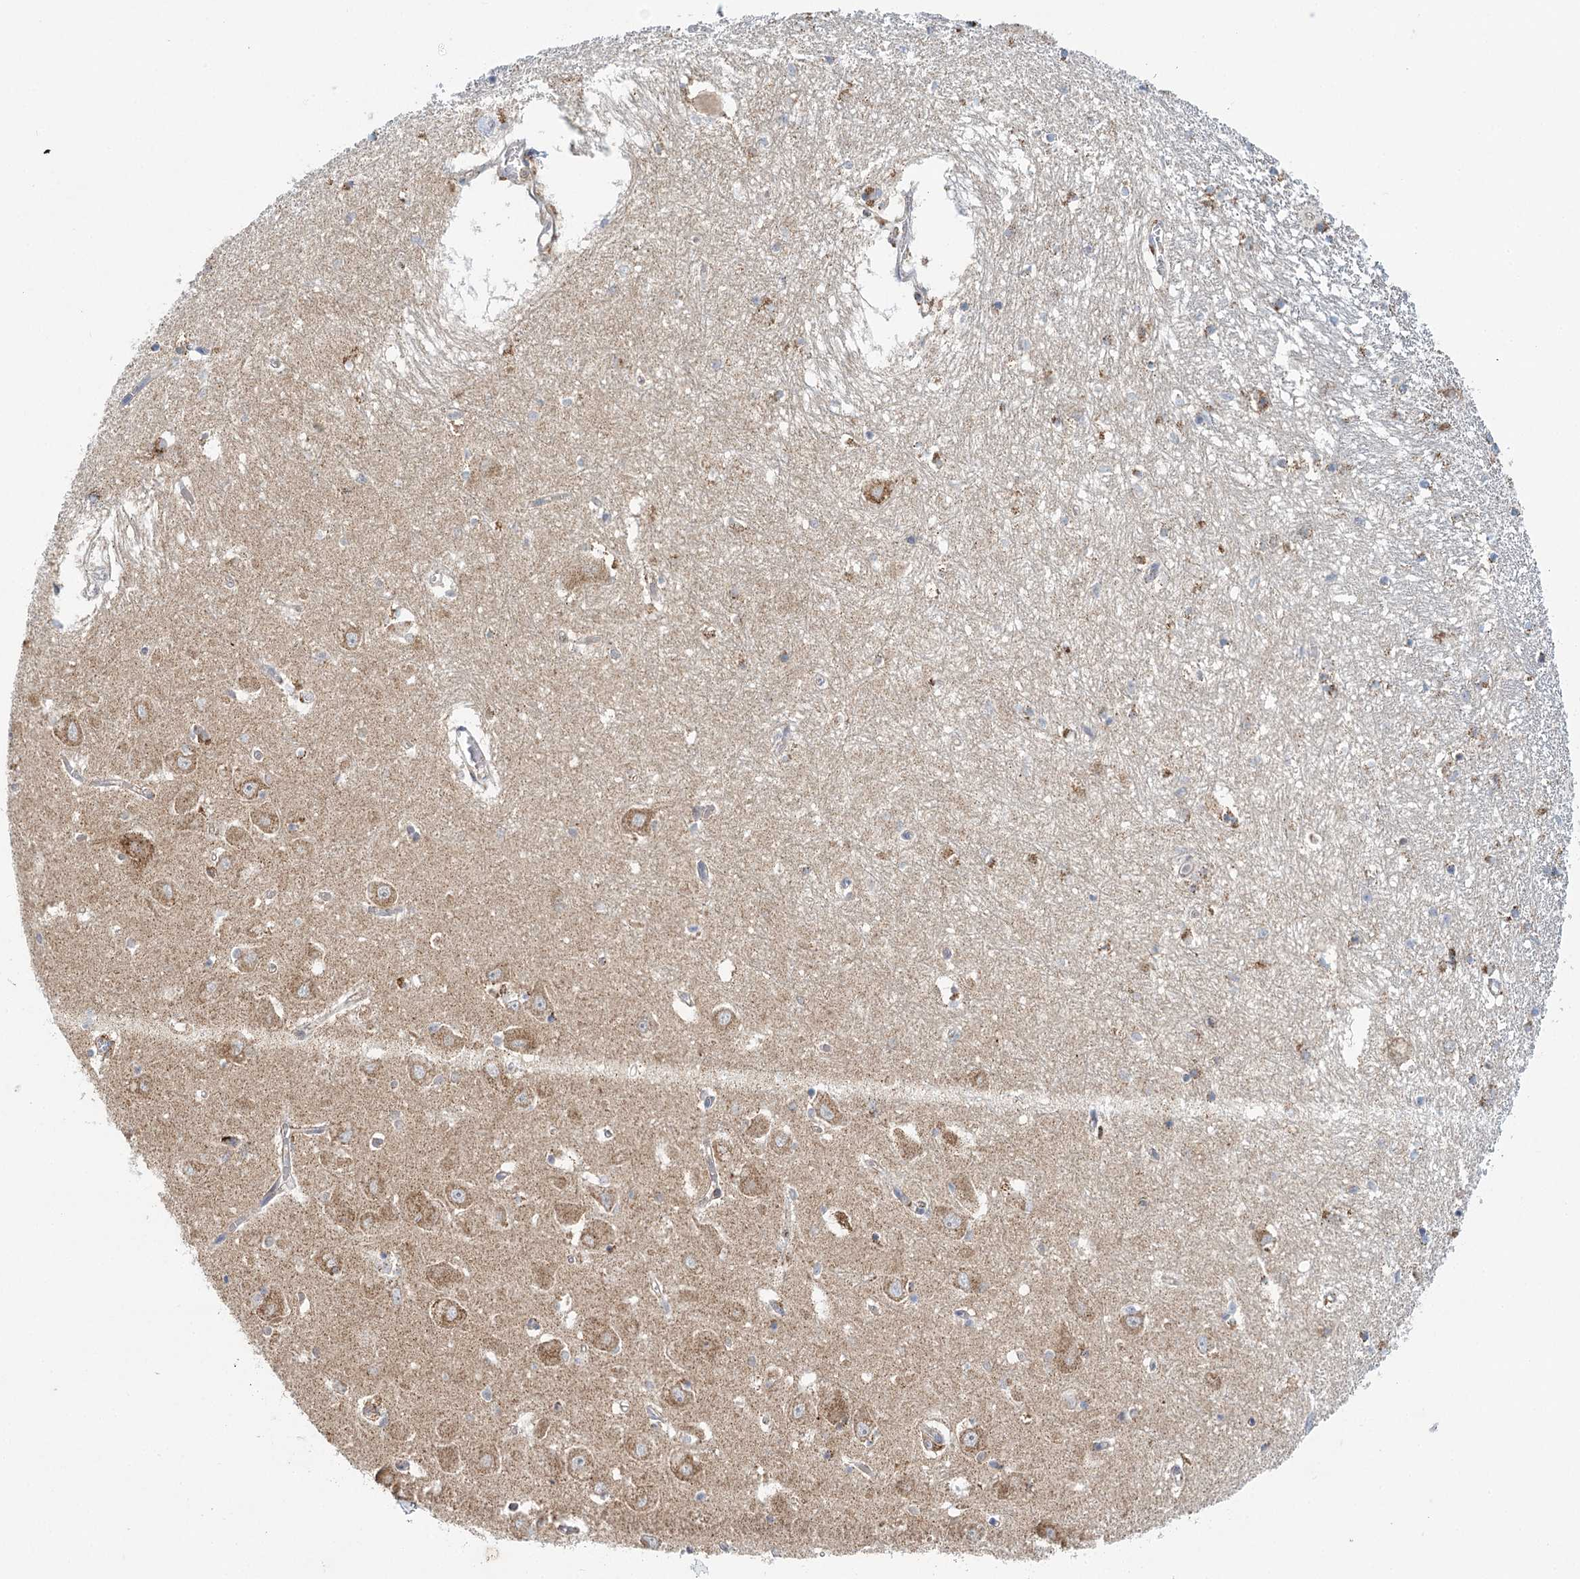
{"staining": {"intensity": "moderate", "quantity": "<25%", "location": "cytoplasmic/membranous"}, "tissue": "hippocampus", "cell_type": "Glial cells", "image_type": "normal", "snomed": [{"axis": "morphology", "description": "Normal tissue, NOS"}, {"axis": "topography", "description": "Hippocampus"}], "caption": "The image exhibits staining of normal hippocampus, revealing moderate cytoplasmic/membranous protein expression (brown color) within glial cells.", "gene": "TAS1R1", "patient": {"sex": "male", "age": 70}}